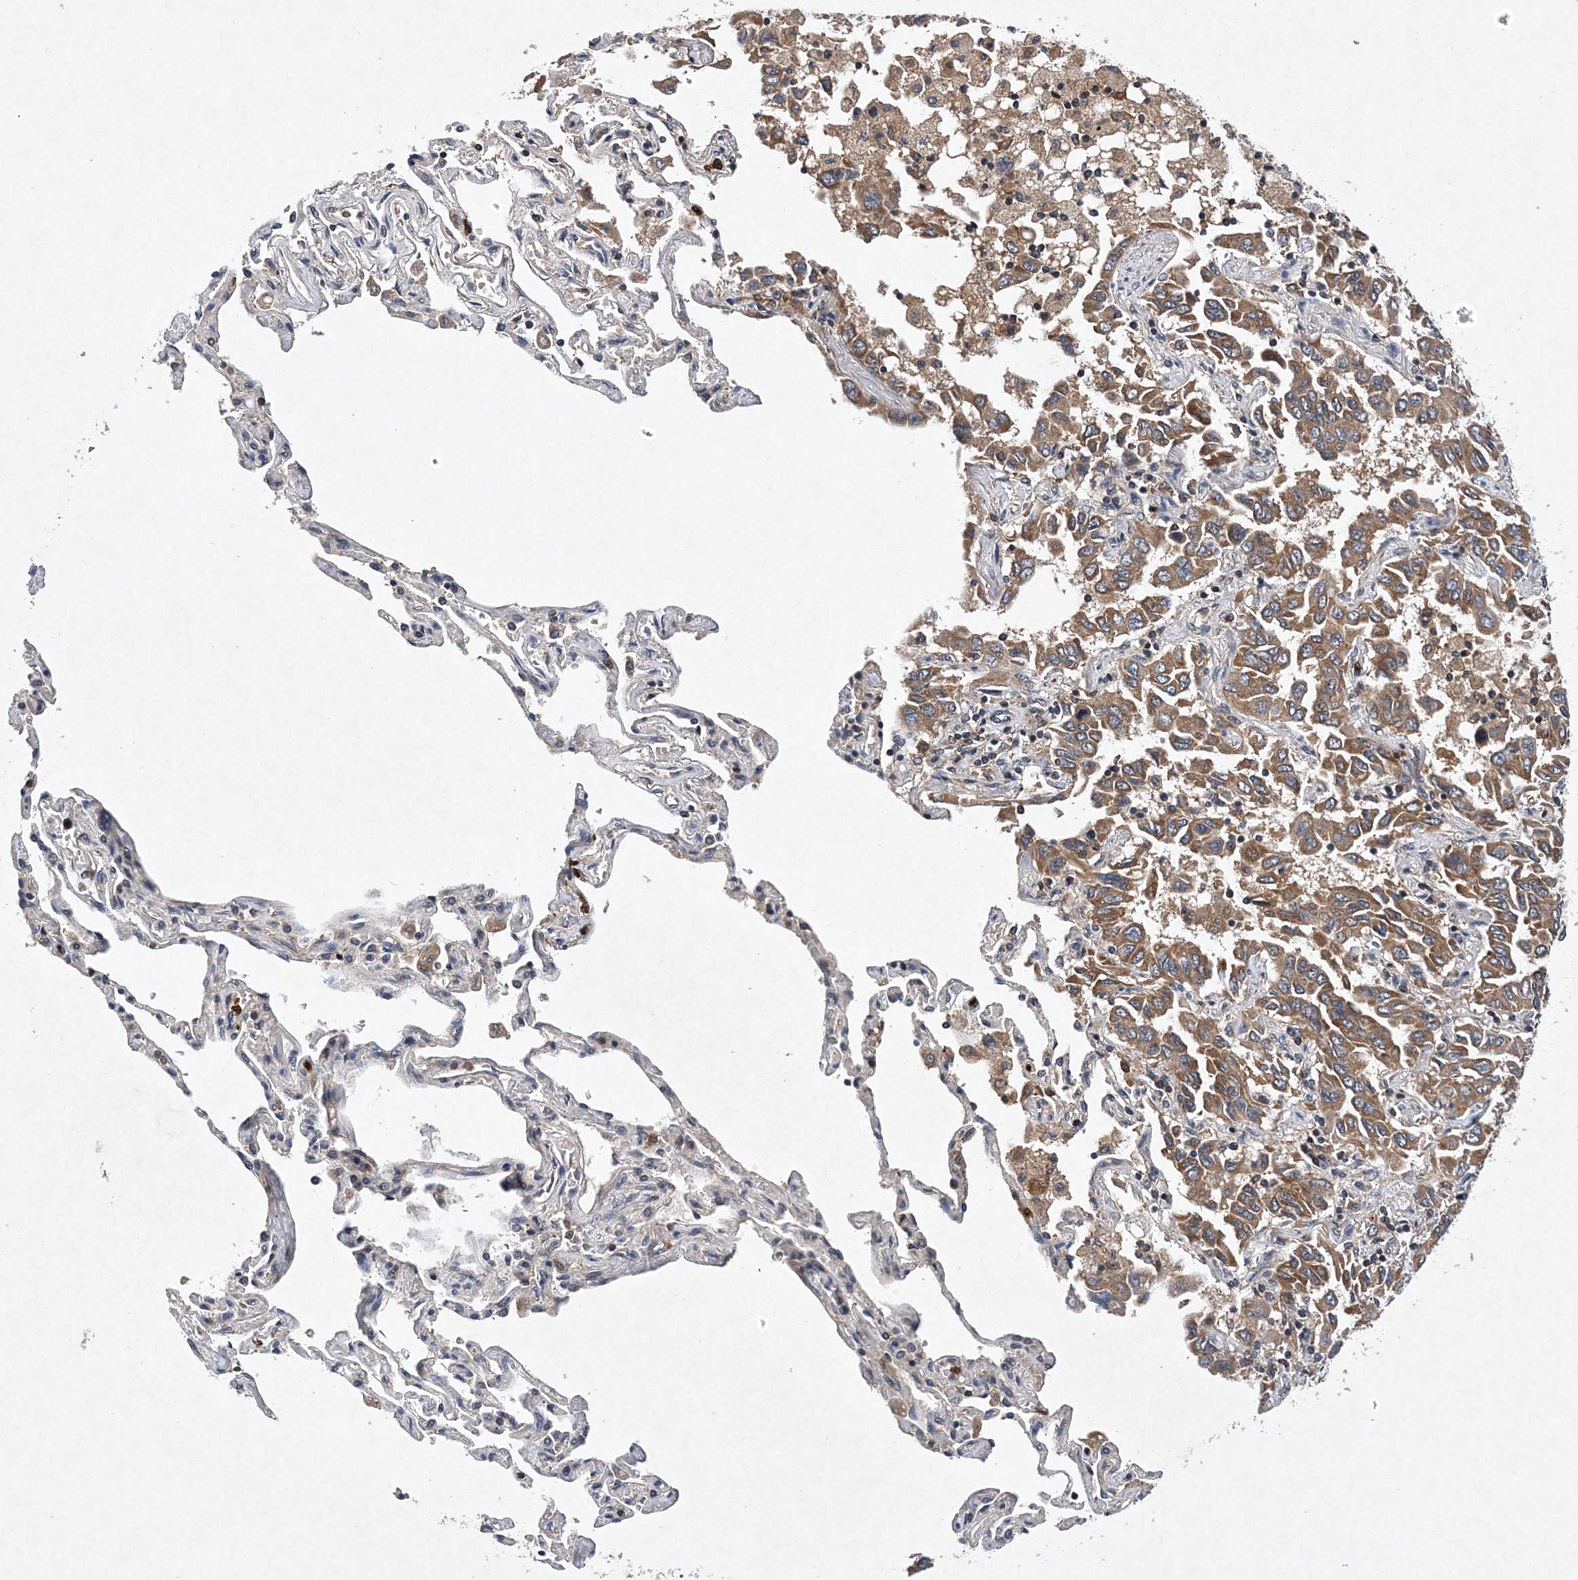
{"staining": {"intensity": "moderate", "quantity": ">75%", "location": "cytoplasmic/membranous"}, "tissue": "lung cancer", "cell_type": "Tumor cells", "image_type": "cancer", "snomed": [{"axis": "morphology", "description": "Adenocarcinoma, NOS"}, {"axis": "topography", "description": "Lung"}], "caption": "Lung cancer (adenocarcinoma) stained with immunohistochemistry (IHC) displays moderate cytoplasmic/membranous expression in approximately >75% of tumor cells. Nuclei are stained in blue.", "gene": "PROSER1", "patient": {"sex": "male", "age": 64}}